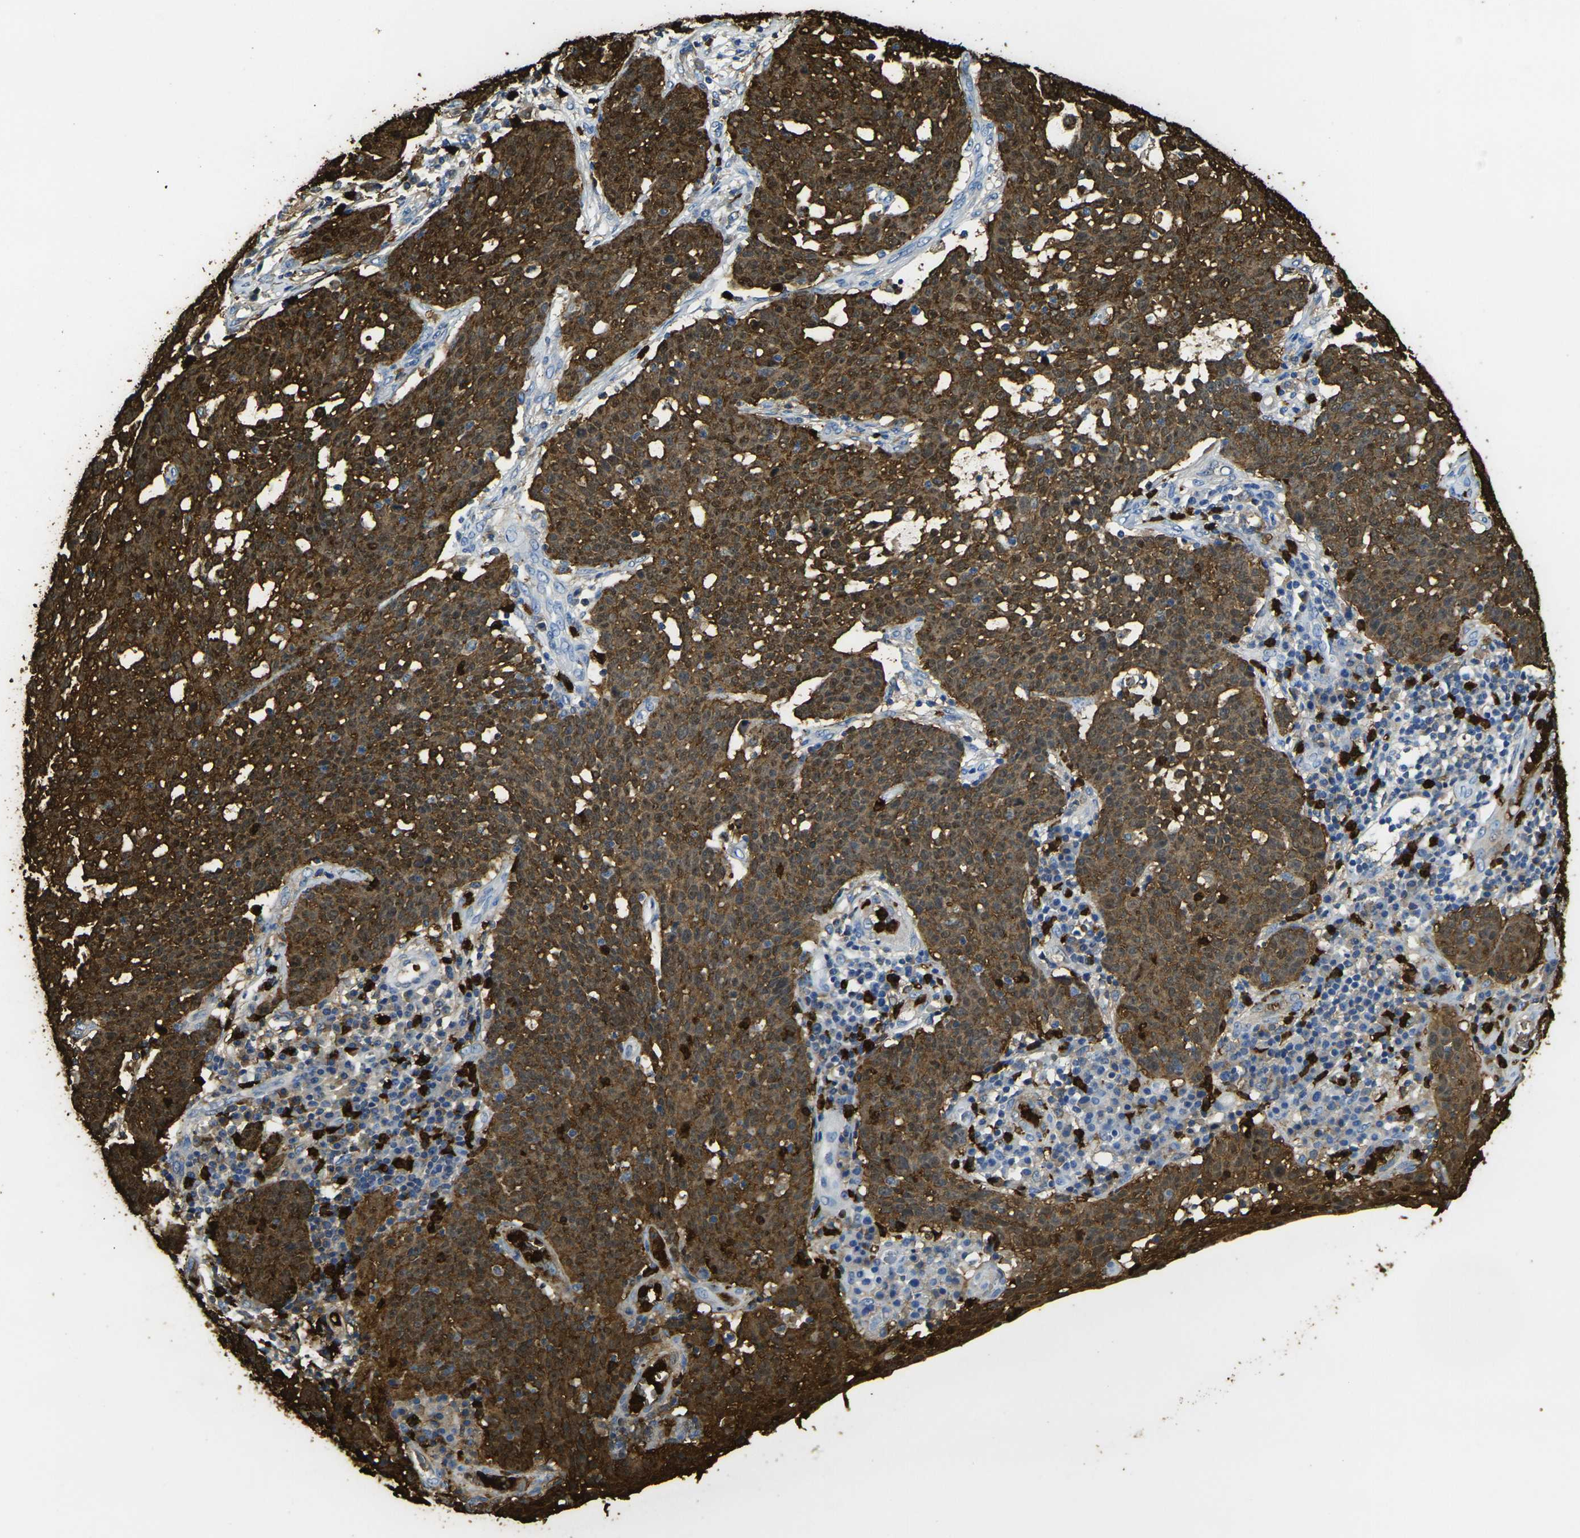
{"staining": {"intensity": "strong", "quantity": ">75%", "location": "cytoplasmic/membranous,nuclear"}, "tissue": "cervical cancer", "cell_type": "Tumor cells", "image_type": "cancer", "snomed": [{"axis": "morphology", "description": "Squamous cell carcinoma, NOS"}, {"axis": "topography", "description": "Cervix"}], "caption": "A histopathology image of cervical squamous cell carcinoma stained for a protein shows strong cytoplasmic/membranous and nuclear brown staining in tumor cells.", "gene": "S100A9", "patient": {"sex": "female", "age": 34}}